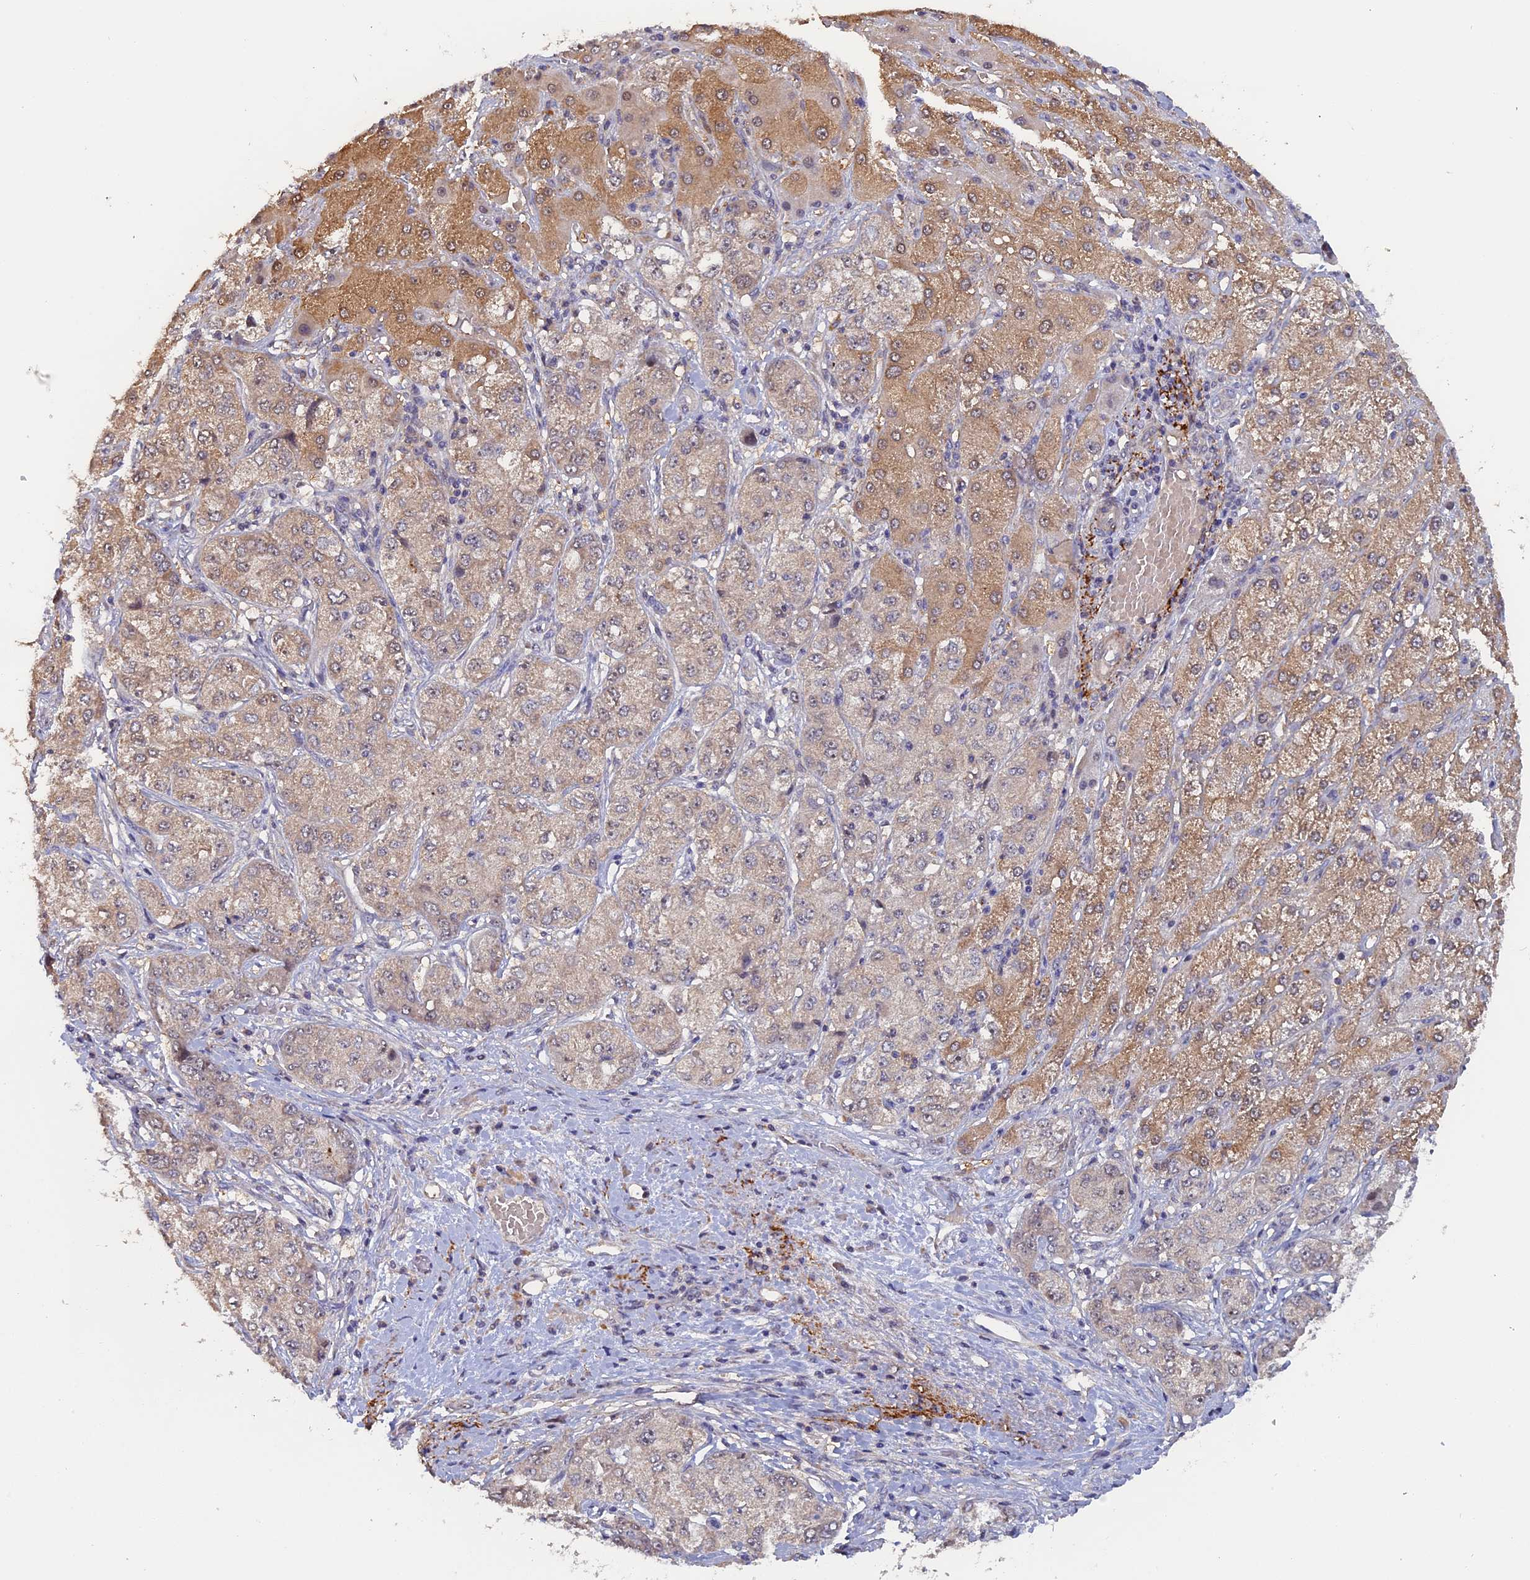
{"staining": {"intensity": "weak", "quantity": "25%-75%", "location": "cytoplasmic/membranous"}, "tissue": "liver cancer", "cell_type": "Tumor cells", "image_type": "cancer", "snomed": [{"axis": "morphology", "description": "Carcinoma, Hepatocellular, NOS"}, {"axis": "topography", "description": "Liver"}], "caption": "Approximately 25%-75% of tumor cells in human liver cancer (hepatocellular carcinoma) display weak cytoplasmic/membranous protein positivity as visualized by brown immunohistochemical staining.", "gene": "FAM98C", "patient": {"sex": "male", "age": 80}}